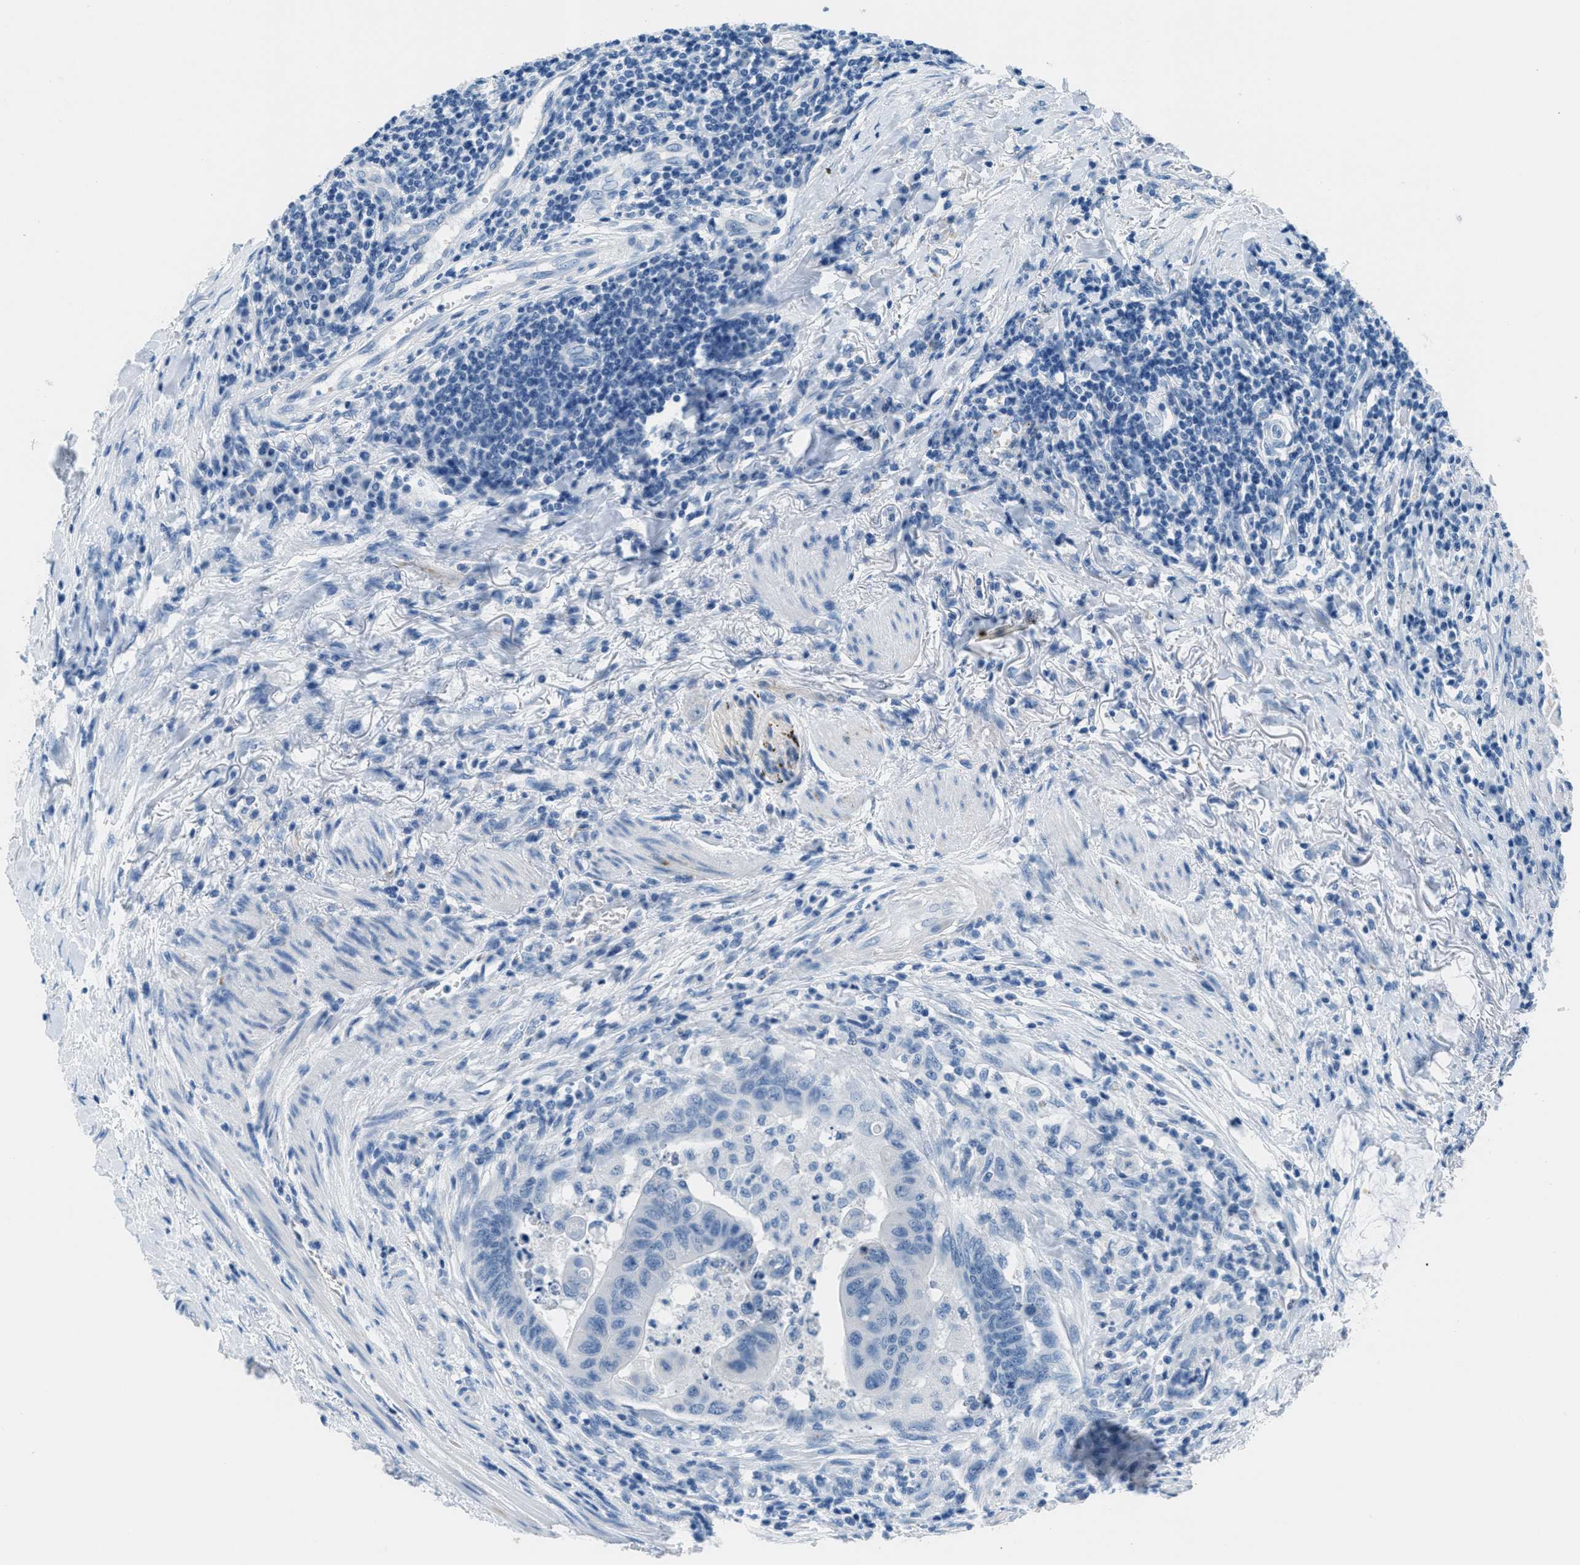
{"staining": {"intensity": "negative", "quantity": "none", "location": "none"}, "tissue": "colorectal cancer", "cell_type": "Tumor cells", "image_type": "cancer", "snomed": [{"axis": "morphology", "description": "Normal tissue, NOS"}, {"axis": "morphology", "description": "Adenocarcinoma, NOS"}, {"axis": "topography", "description": "Rectum"}, {"axis": "topography", "description": "Peripheral nerve tissue"}], "caption": "Immunohistochemistry (IHC) of colorectal cancer (adenocarcinoma) reveals no positivity in tumor cells.", "gene": "MGARP", "patient": {"sex": "male", "age": 92}}